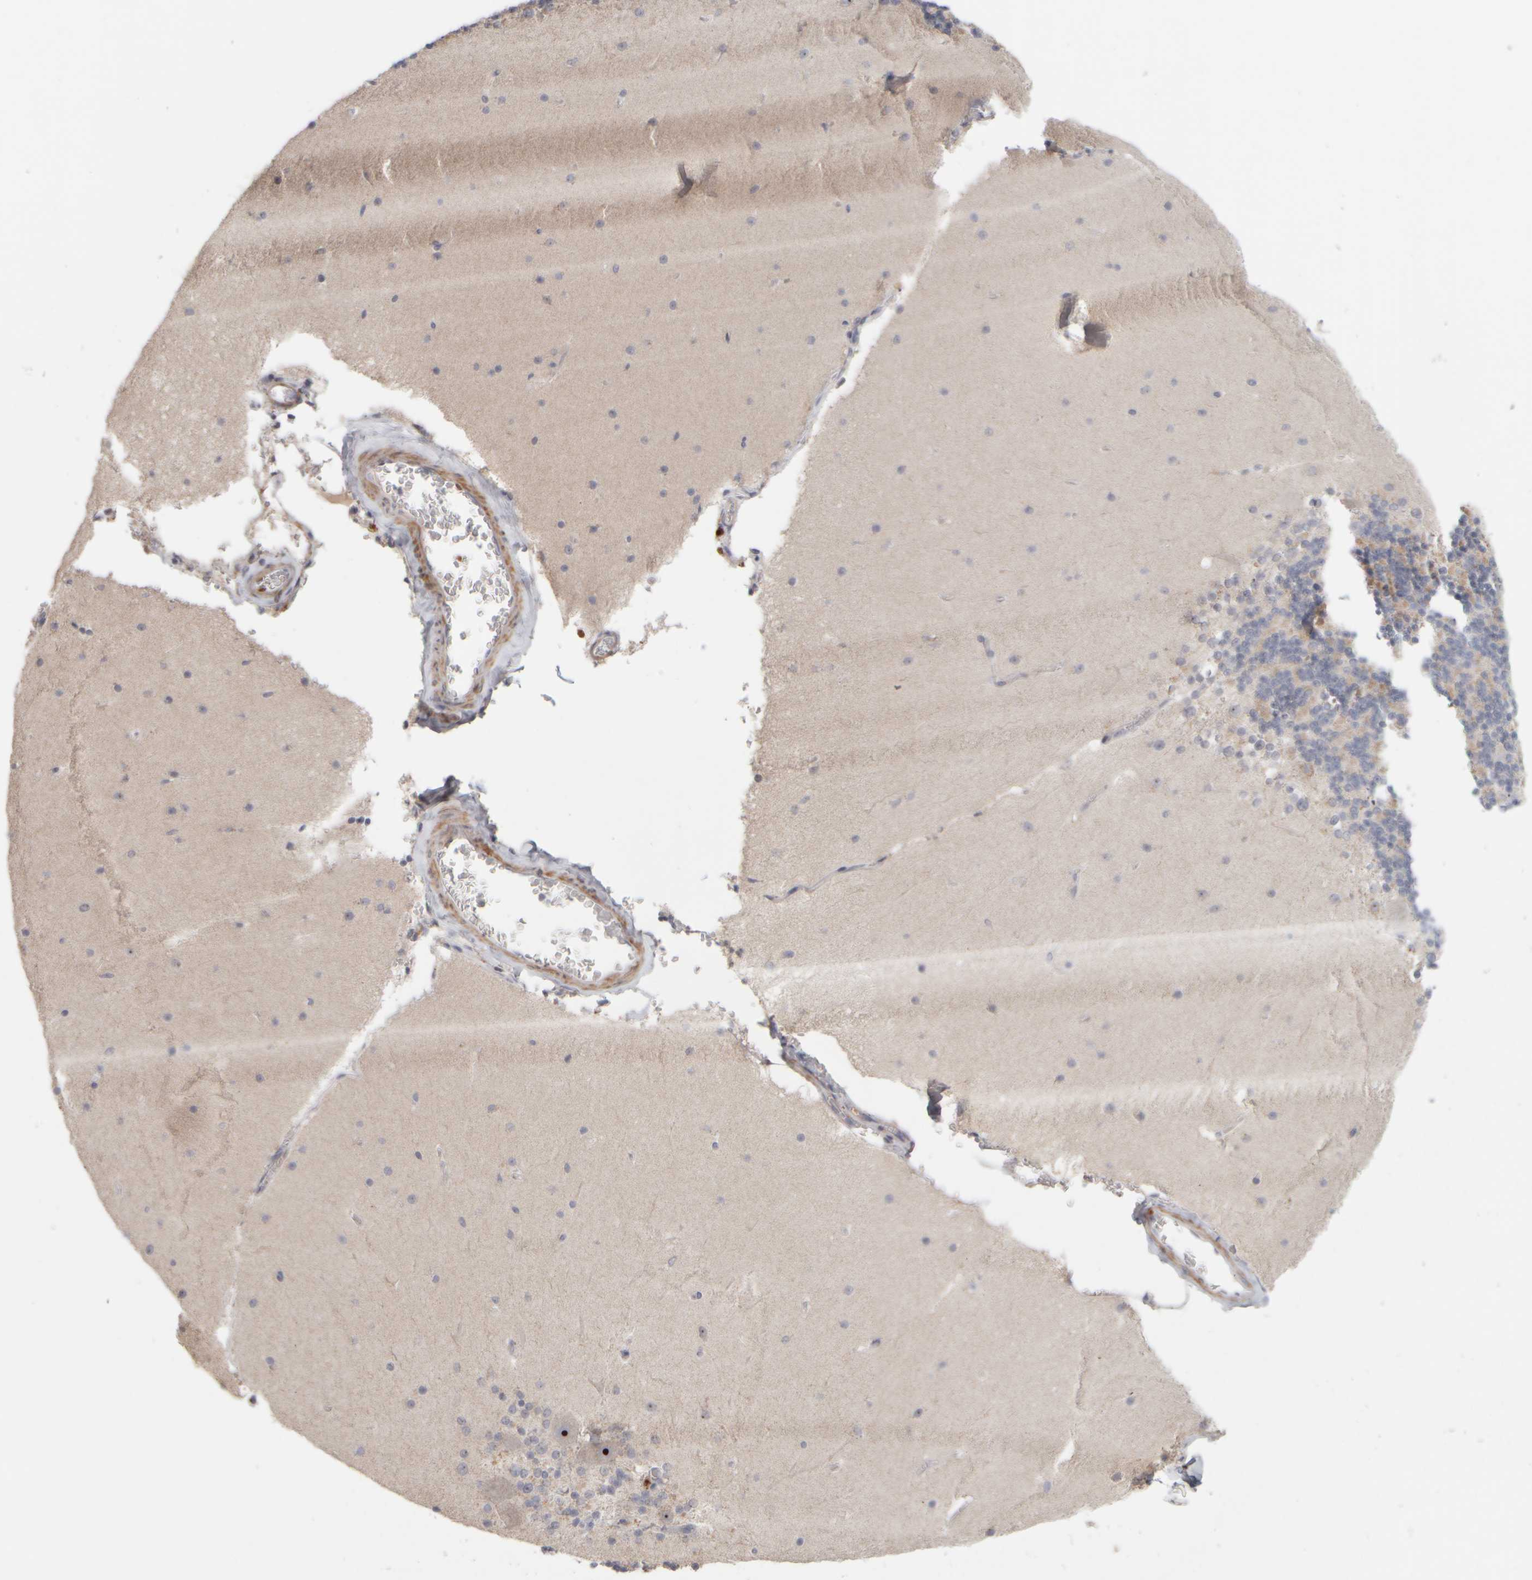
{"staining": {"intensity": "negative", "quantity": "none", "location": "none"}, "tissue": "cerebellum", "cell_type": "Cells in granular layer", "image_type": "normal", "snomed": [{"axis": "morphology", "description": "Normal tissue, NOS"}, {"axis": "topography", "description": "Cerebellum"}], "caption": "Immunohistochemistry image of unremarkable cerebellum: human cerebellum stained with DAB reveals no significant protein staining in cells in granular layer.", "gene": "DCXR", "patient": {"sex": "female", "age": 19}}